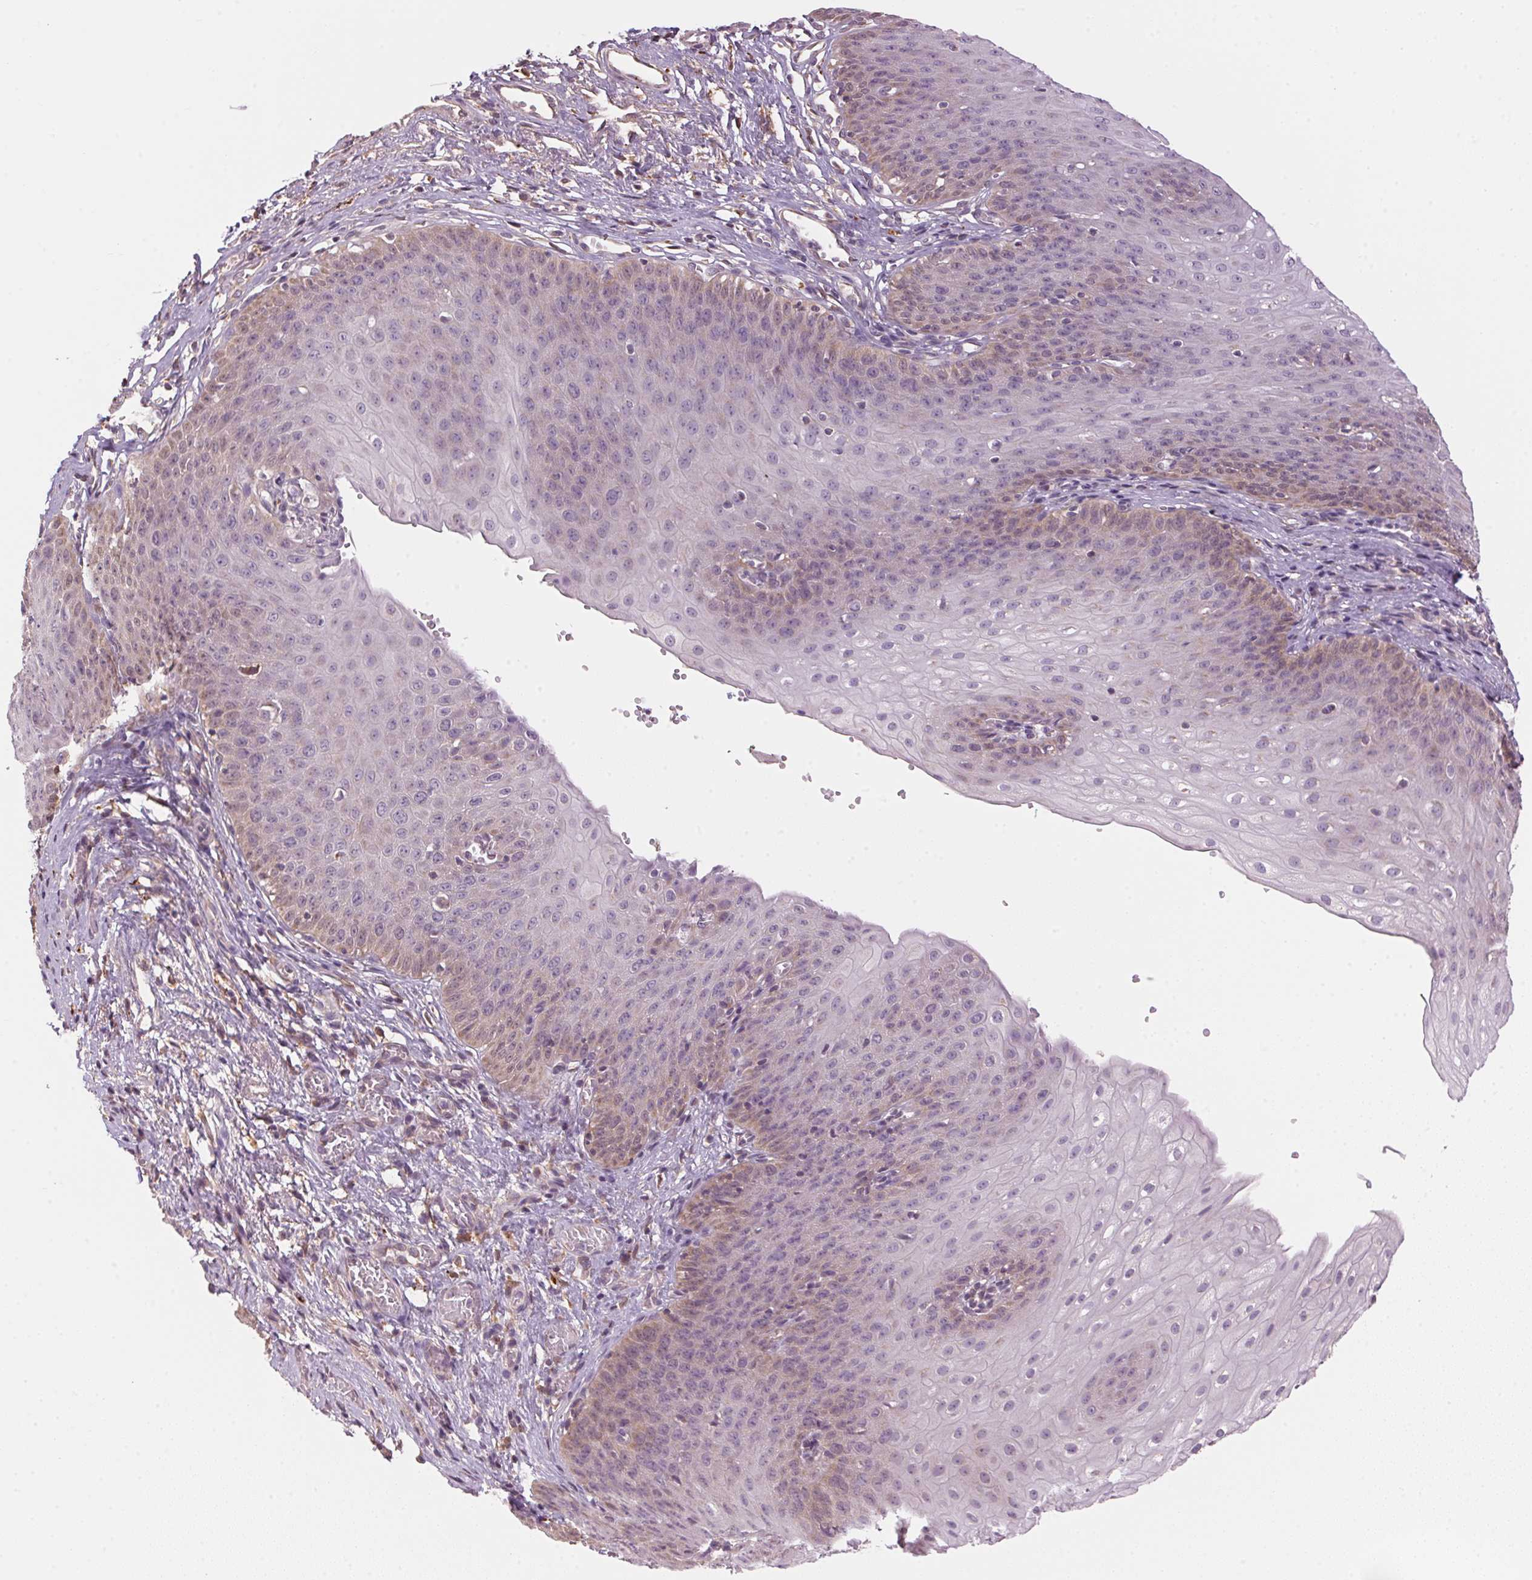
{"staining": {"intensity": "weak", "quantity": "25%-75%", "location": "cytoplasmic/membranous"}, "tissue": "esophagus", "cell_type": "Squamous epithelial cells", "image_type": "normal", "snomed": [{"axis": "morphology", "description": "Normal tissue, NOS"}, {"axis": "topography", "description": "Esophagus"}], "caption": "Immunohistochemistry (IHC) image of normal esophagus: esophagus stained using immunohistochemistry (IHC) shows low levels of weak protein expression localized specifically in the cytoplasmic/membranous of squamous epithelial cells, appearing as a cytoplasmic/membranous brown color.", "gene": "ADH5", "patient": {"sex": "male", "age": 71}}